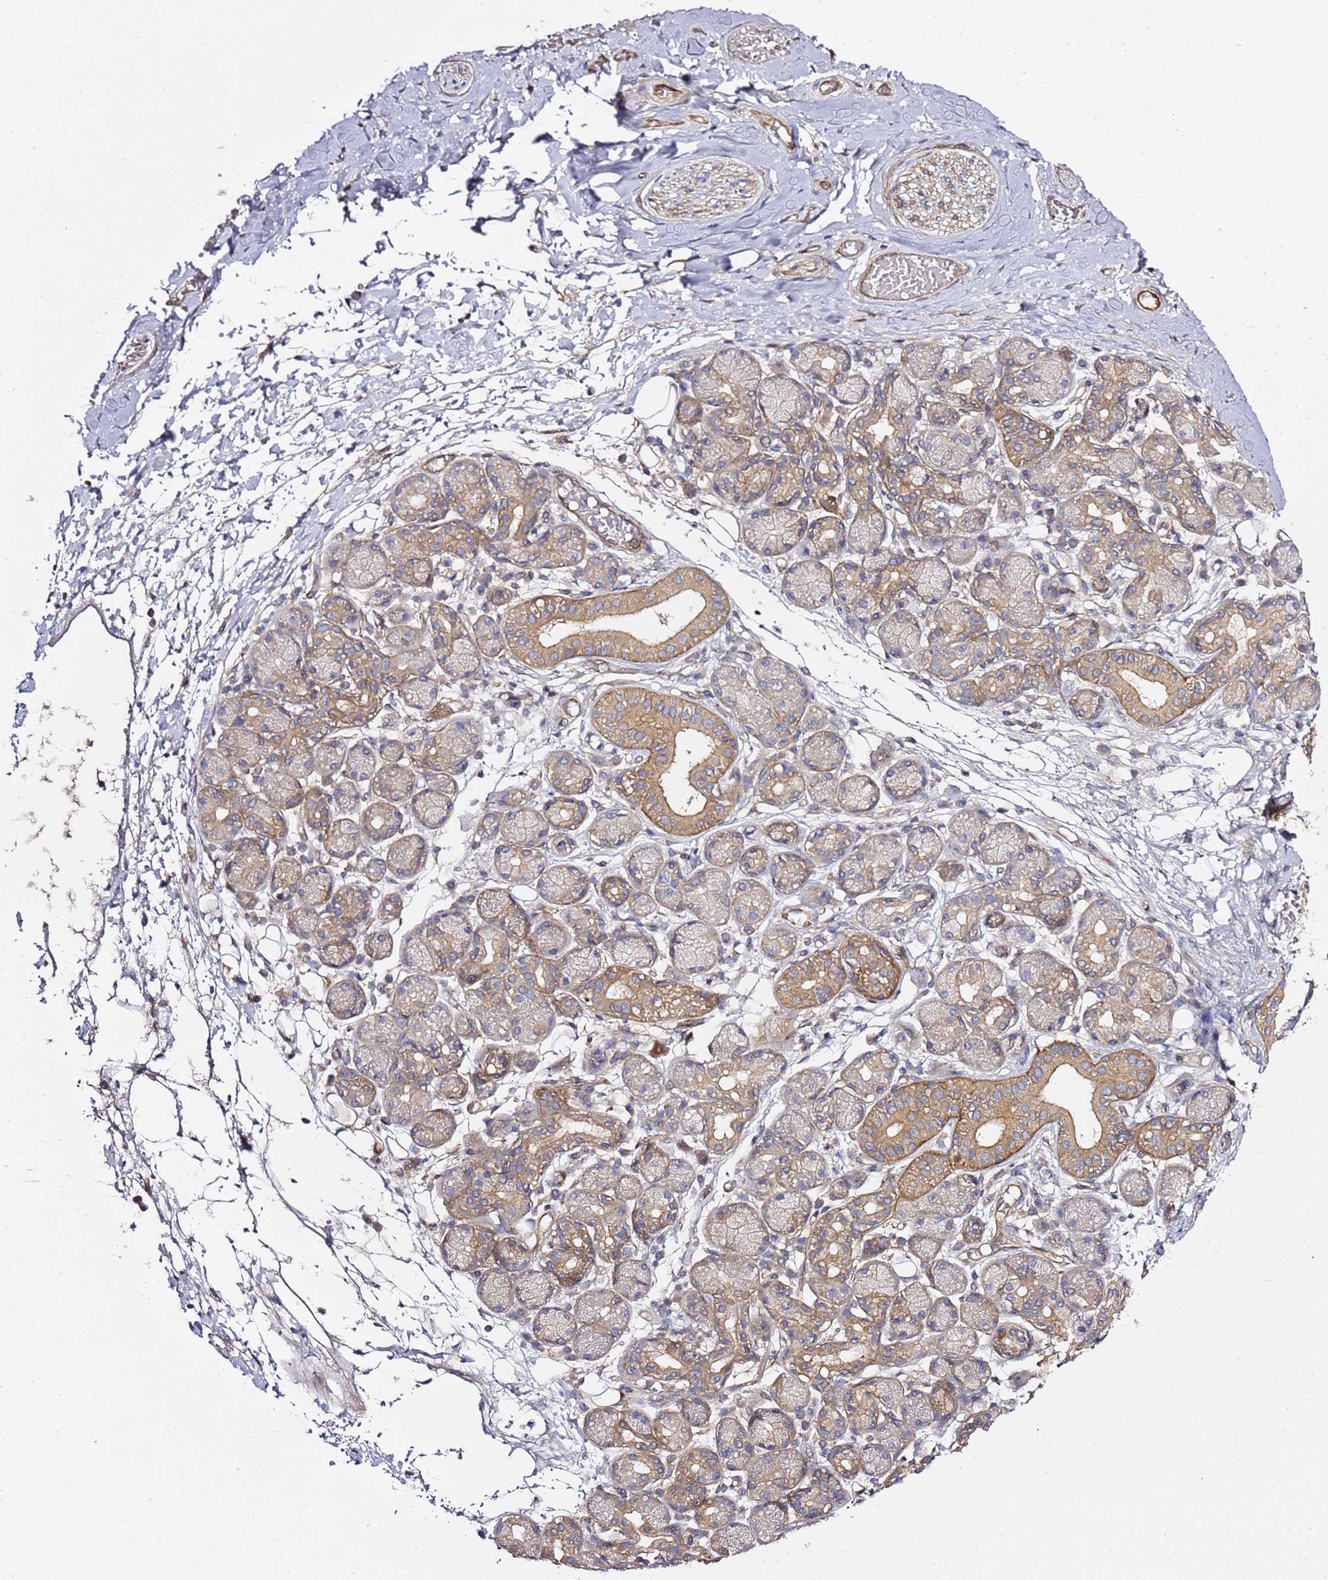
{"staining": {"intensity": "negative", "quantity": "none", "location": "none"}, "tissue": "adipose tissue", "cell_type": "Adipocytes", "image_type": "normal", "snomed": [{"axis": "morphology", "description": "Normal tissue, NOS"}, {"axis": "topography", "description": "Salivary gland"}, {"axis": "topography", "description": "Peripheral nerve tissue"}], "caption": "Immunohistochemistry micrograph of normal human adipose tissue stained for a protein (brown), which demonstrates no expression in adipocytes. (Immunohistochemistry (ihc), brightfield microscopy, high magnification).", "gene": "GNL1", "patient": {"sex": "male", "age": 62}}